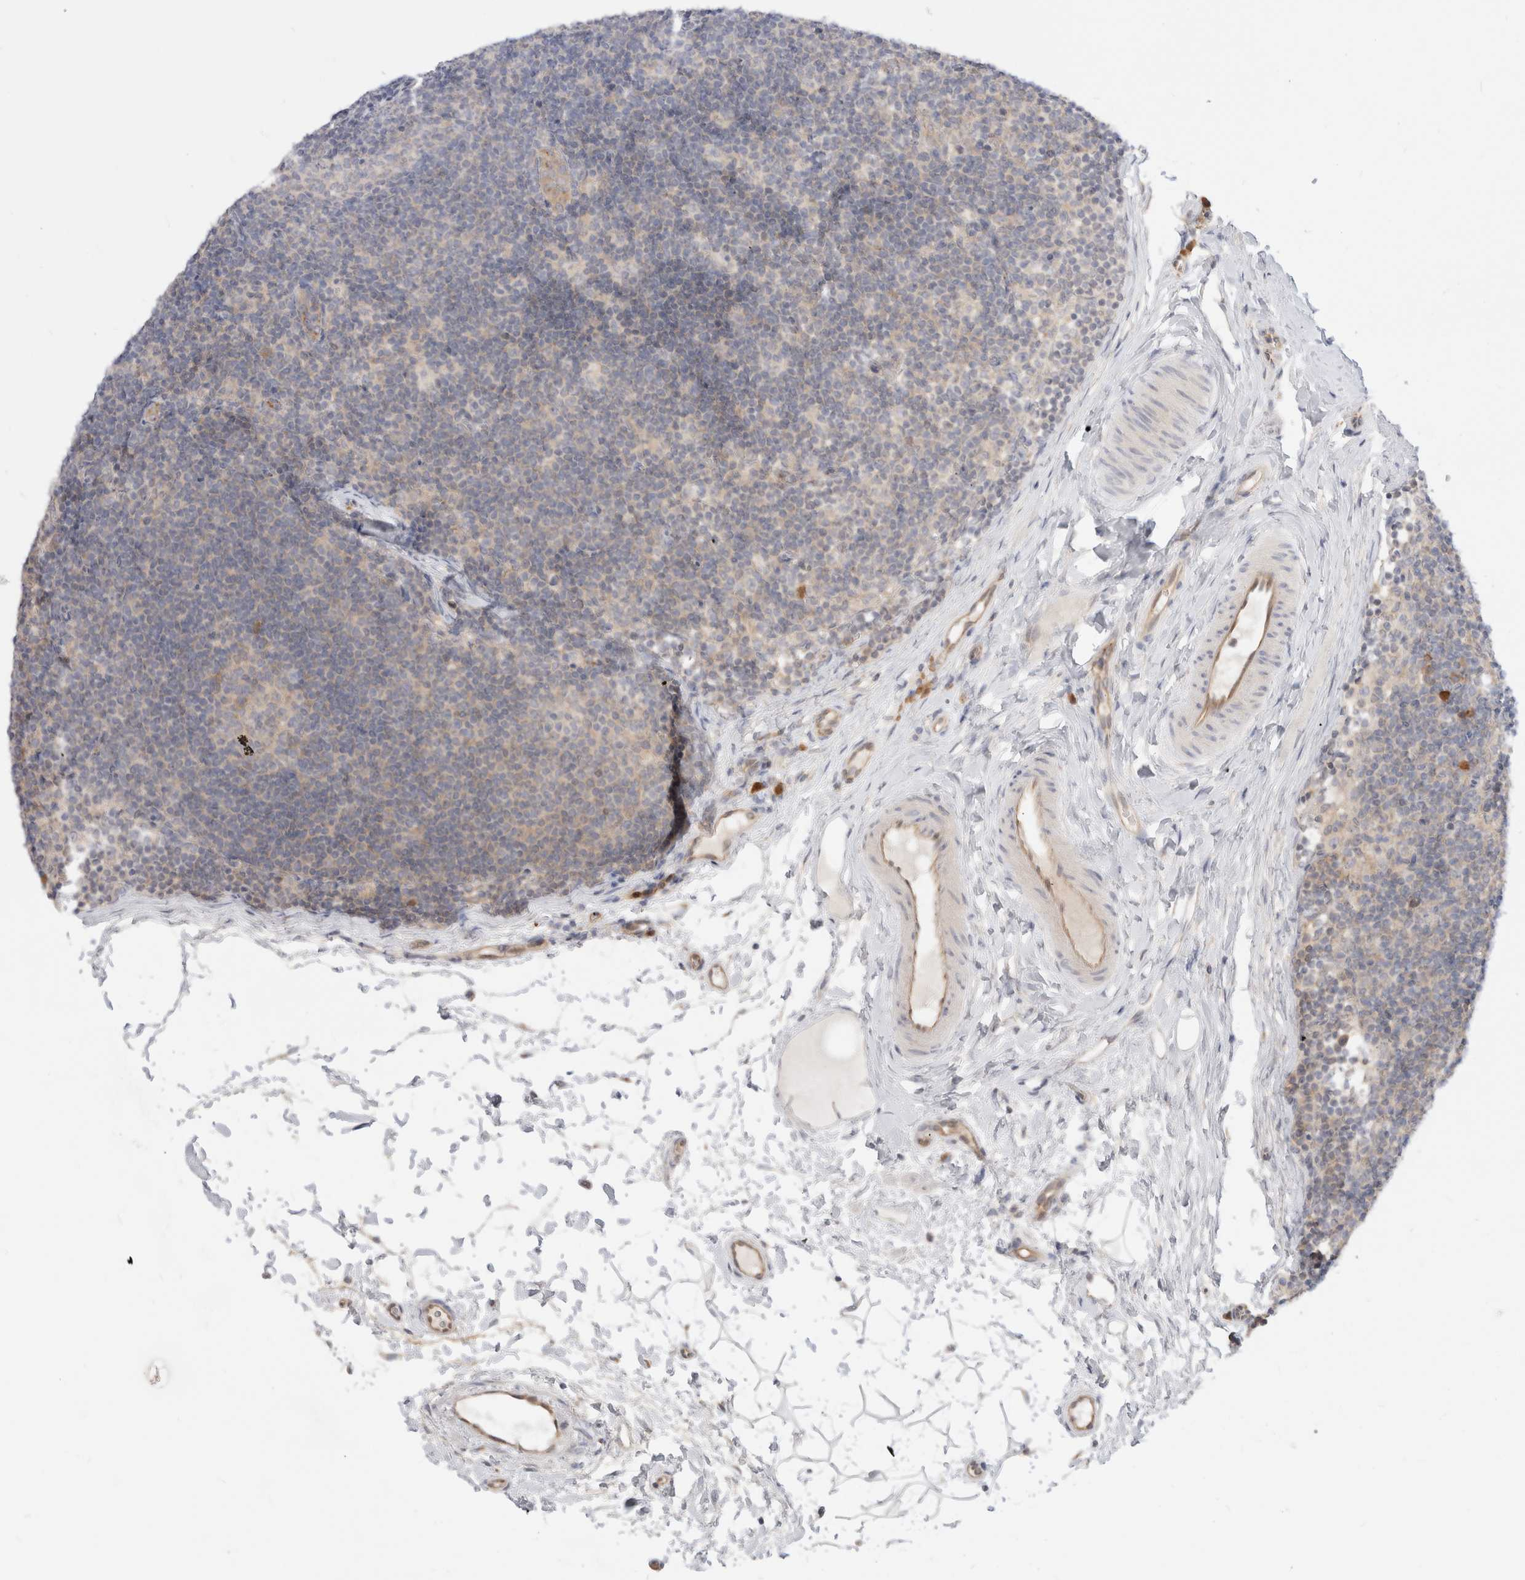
{"staining": {"intensity": "weak", "quantity": "25%-75%", "location": "cytoplasmic/membranous"}, "tissue": "lymph node", "cell_type": "Germinal center cells", "image_type": "normal", "snomed": [{"axis": "morphology", "description": "Normal tissue, NOS"}, {"axis": "topography", "description": "Lymph node"}], "caption": "DAB (3,3'-diaminobenzidine) immunohistochemical staining of normal human lymph node demonstrates weak cytoplasmic/membranous protein staining in approximately 25%-75% of germinal center cells. (Brightfield microscopy of DAB IHC at high magnification).", "gene": "EFCAB13", "patient": {"sex": "female", "age": 22}}